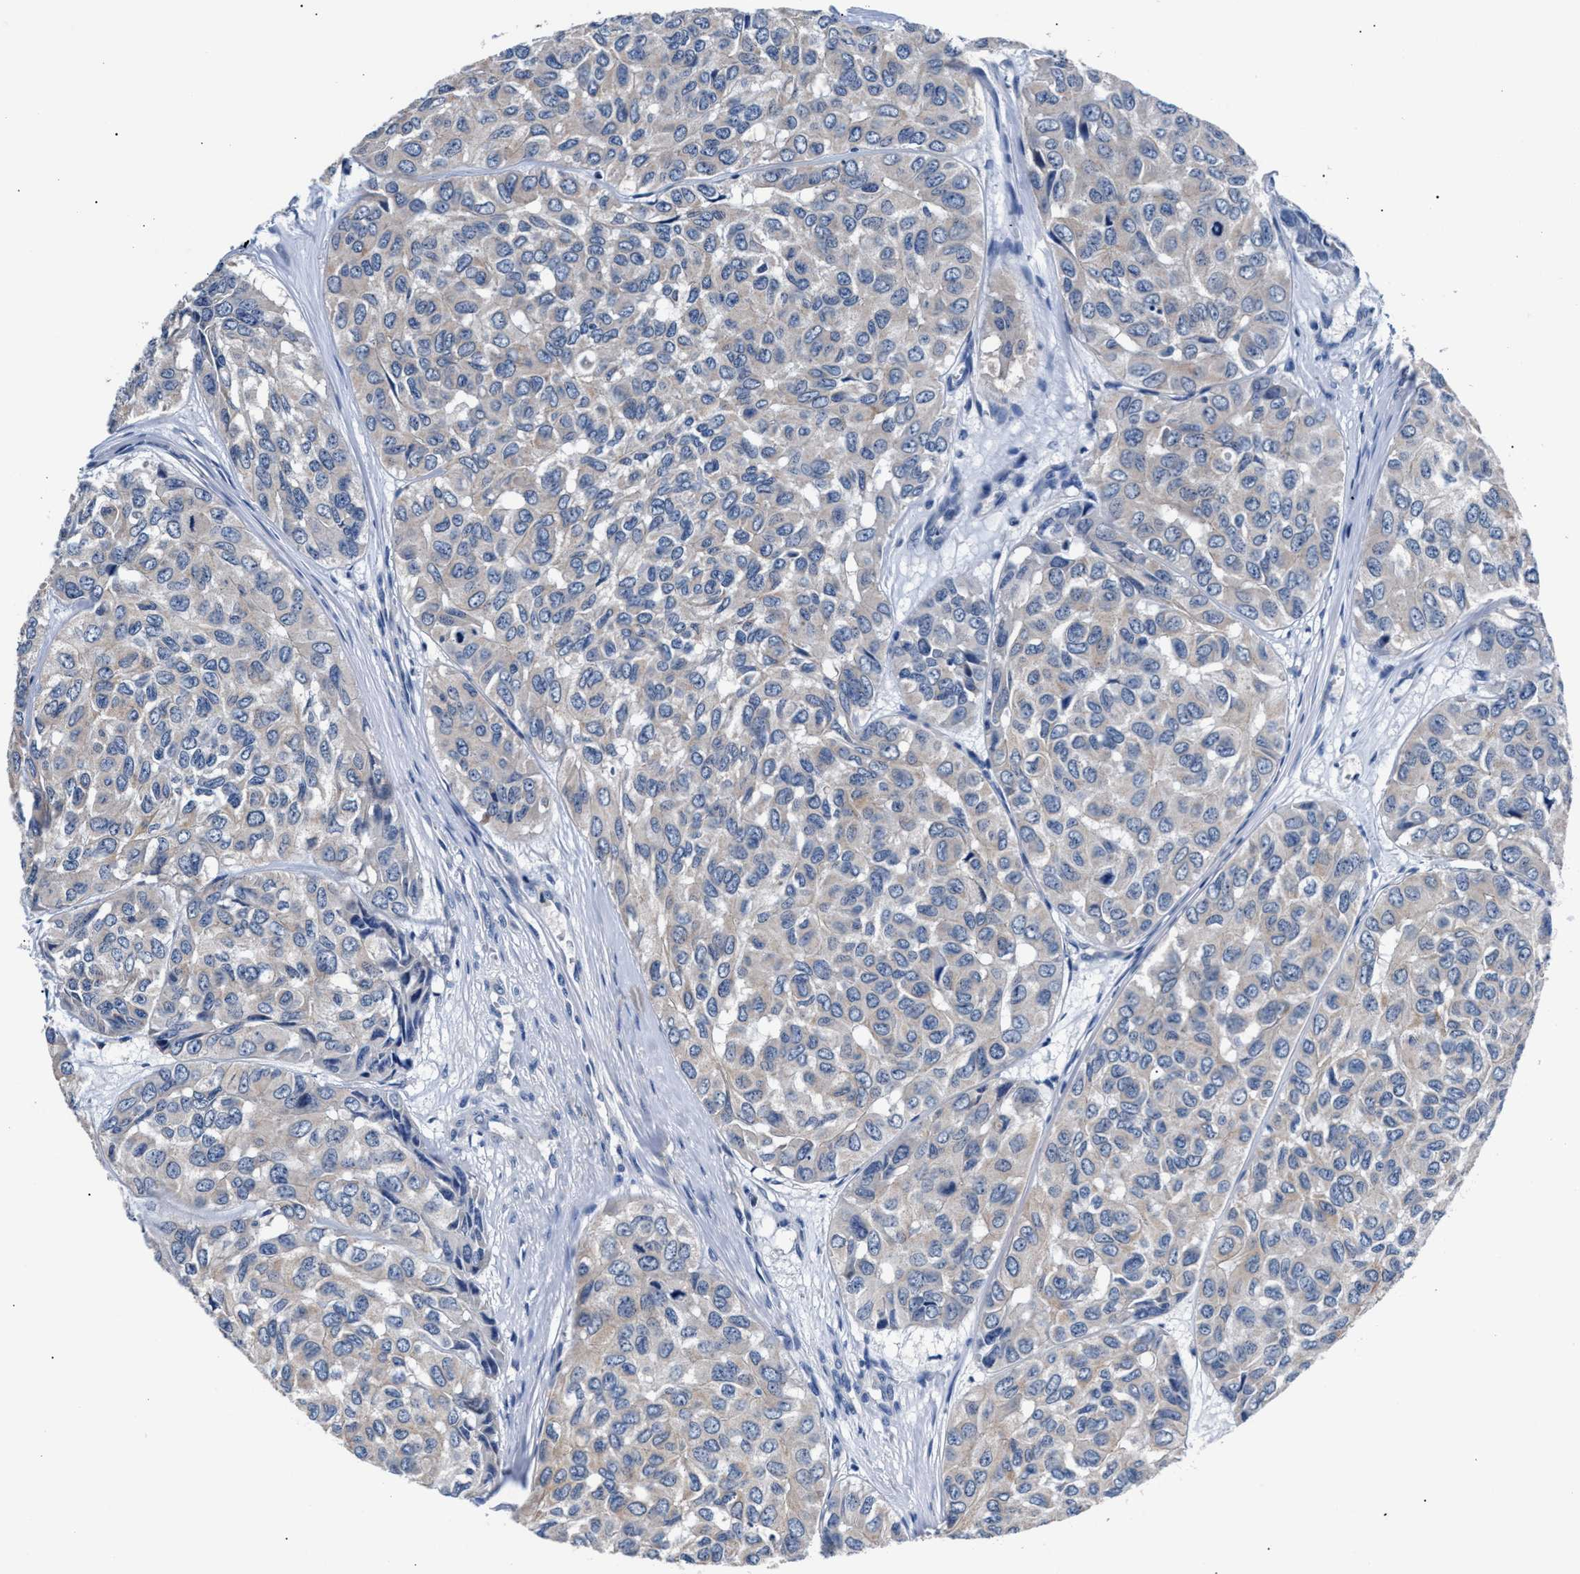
{"staining": {"intensity": "weak", "quantity": "<25%", "location": "cytoplasmic/membranous"}, "tissue": "head and neck cancer", "cell_type": "Tumor cells", "image_type": "cancer", "snomed": [{"axis": "morphology", "description": "Adenocarcinoma, NOS"}, {"axis": "topography", "description": "Salivary gland, NOS"}, {"axis": "topography", "description": "Head-Neck"}], "caption": "This is an immunohistochemistry (IHC) micrograph of human head and neck cancer. There is no expression in tumor cells.", "gene": "PHF24", "patient": {"sex": "female", "age": 76}}